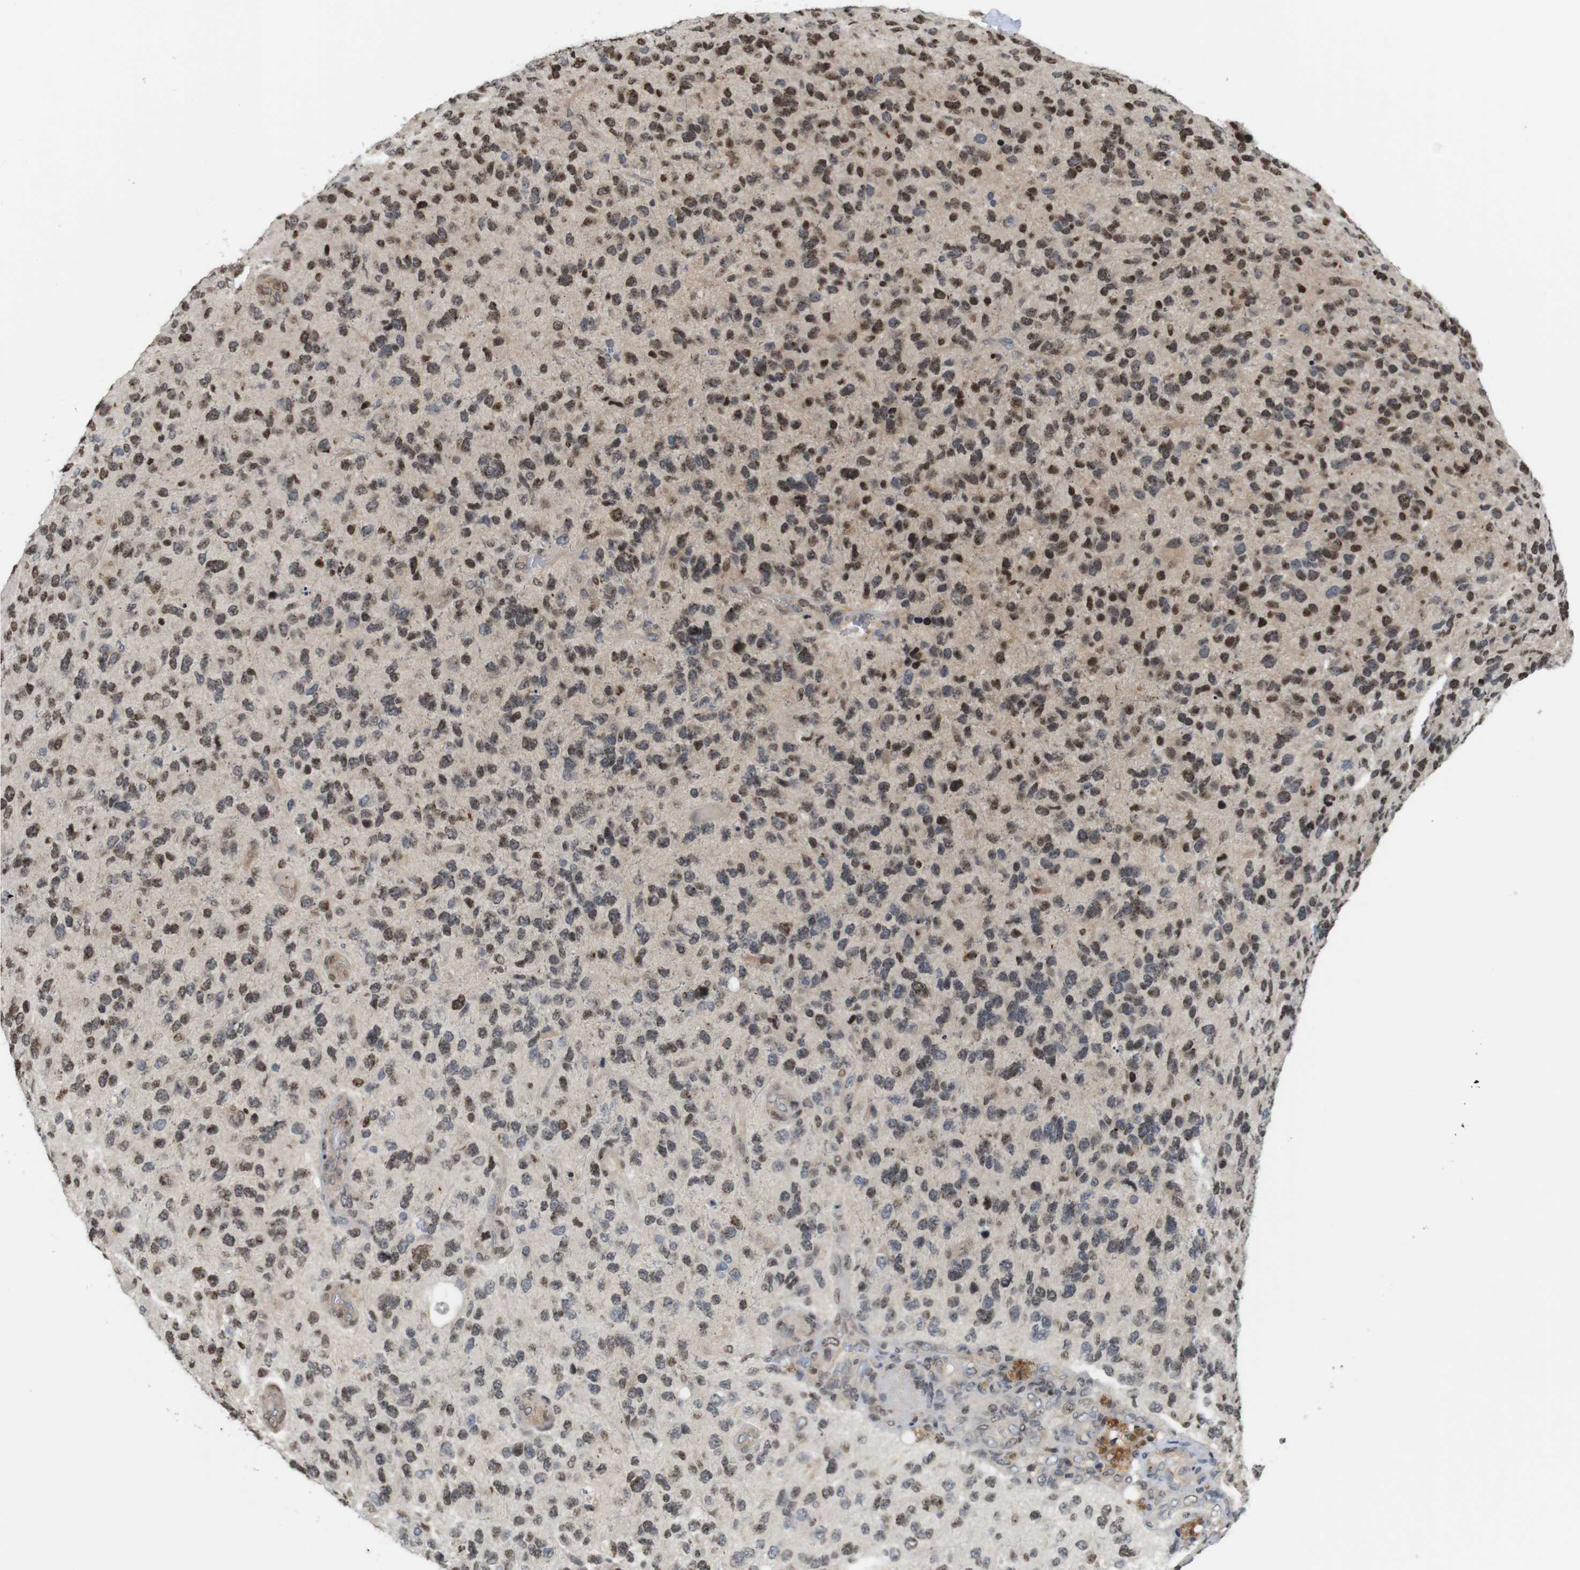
{"staining": {"intensity": "moderate", "quantity": "25%-75%", "location": "cytoplasmic/membranous"}, "tissue": "glioma", "cell_type": "Tumor cells", "image_type": "cancer", "snomed": [{"axis": "morphology", "description": "Glioma, malignant, High grade"}, {"axis": "topography", "description": "Brain"}], "caption": "Immunohistochemical staining of human glioma shows medium levels of moderate cytoplasmic/membranous protein expression in approximately 25%-75% of tumor cells. (IHC, brightfield microscopy, high magnification).", "gene": "MBD1", "patient": {"sex": "female", "age": 58}}